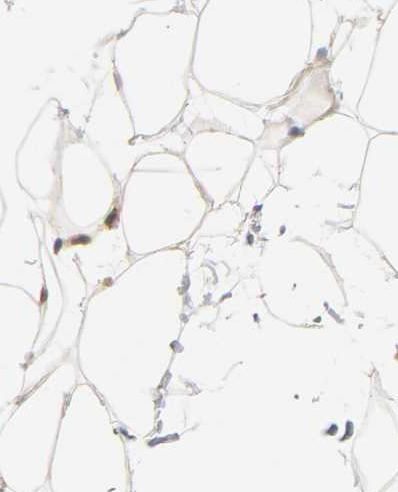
{"staining": {"intensity": "moderate", "quantity": ">75%", "location": "cytoplasmic/membranous"}, "tissue": "adipose tissue", "cell_type": "Adipocytes", "image_type": "normal", "snomed": [{"axis": "morphology", "description": "Normal tissue, NOS"}, {"axis": "topography", "description": "Breast"}], "caption": "IHC image of unremarkable adipose tissue: human adipose tissue stained using immunohistochemistry (IHC) shows medium levels of moderate protein expression localized specifically in the cytoplasmic/membranous of adipocytes, appearing as a cytoplasmic/membranous brown color.", "gene": "IQCJ", "patient": {"sex": "female", "age": 22}}